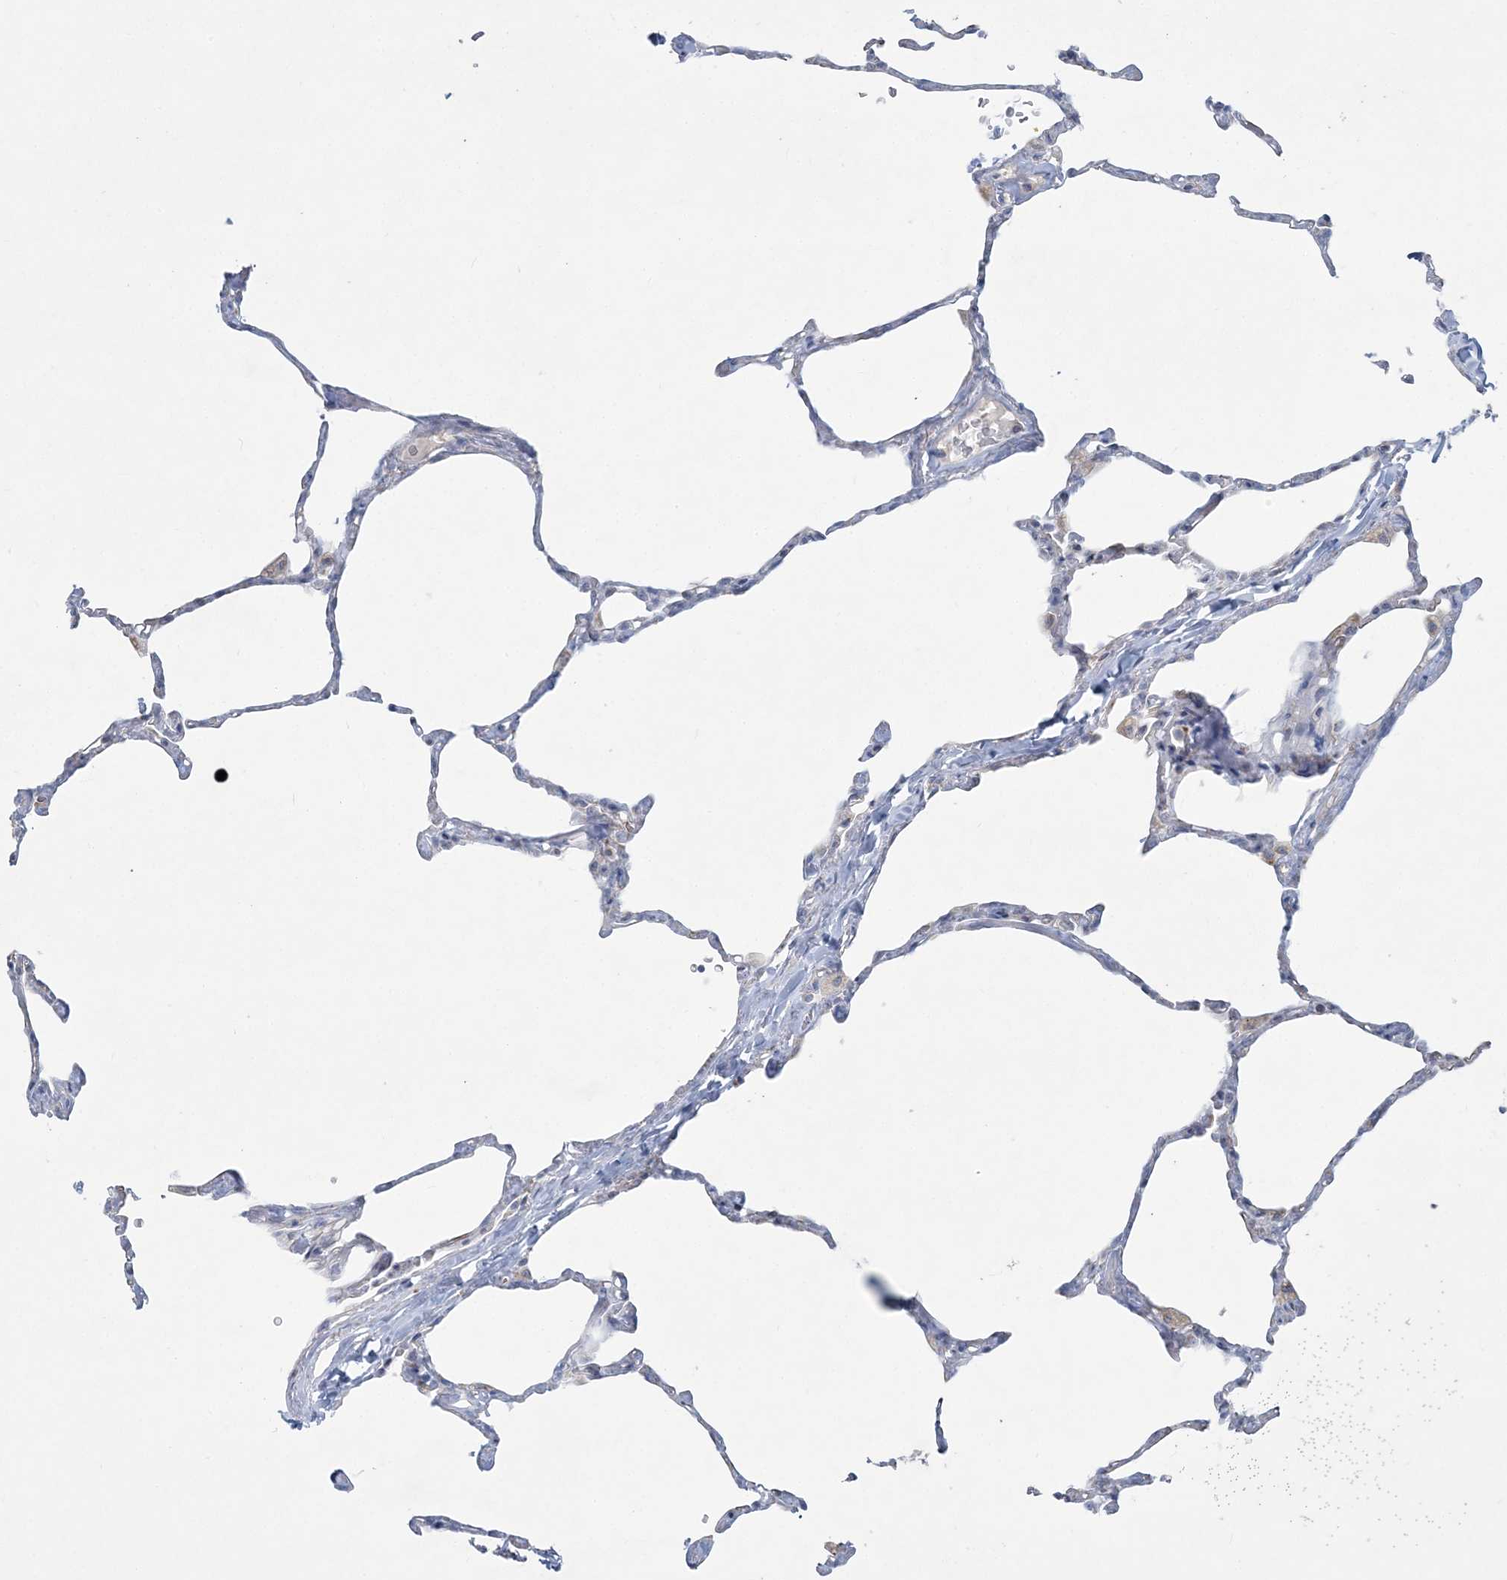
{"staining": {"intensity": "negative", "quantity": "none", "location": "none"}, "tissue": "lung", "cell_type": "Alveolar cells", "image_type": "normal", "snomed": [{"axis": "morphology", "description": "Normal tissue, NOS"}, {"axis": "topography", "description": "Lung"}], "caption": "Normal lung was stained to show a protein in brown. There is no significant expression in alveolar cells. (Immunohistochemistry (ihc), brightfield microscopy, high magnification).", "gene": "TBC1D7", "patient": {"sex": "male", "age": 65}}